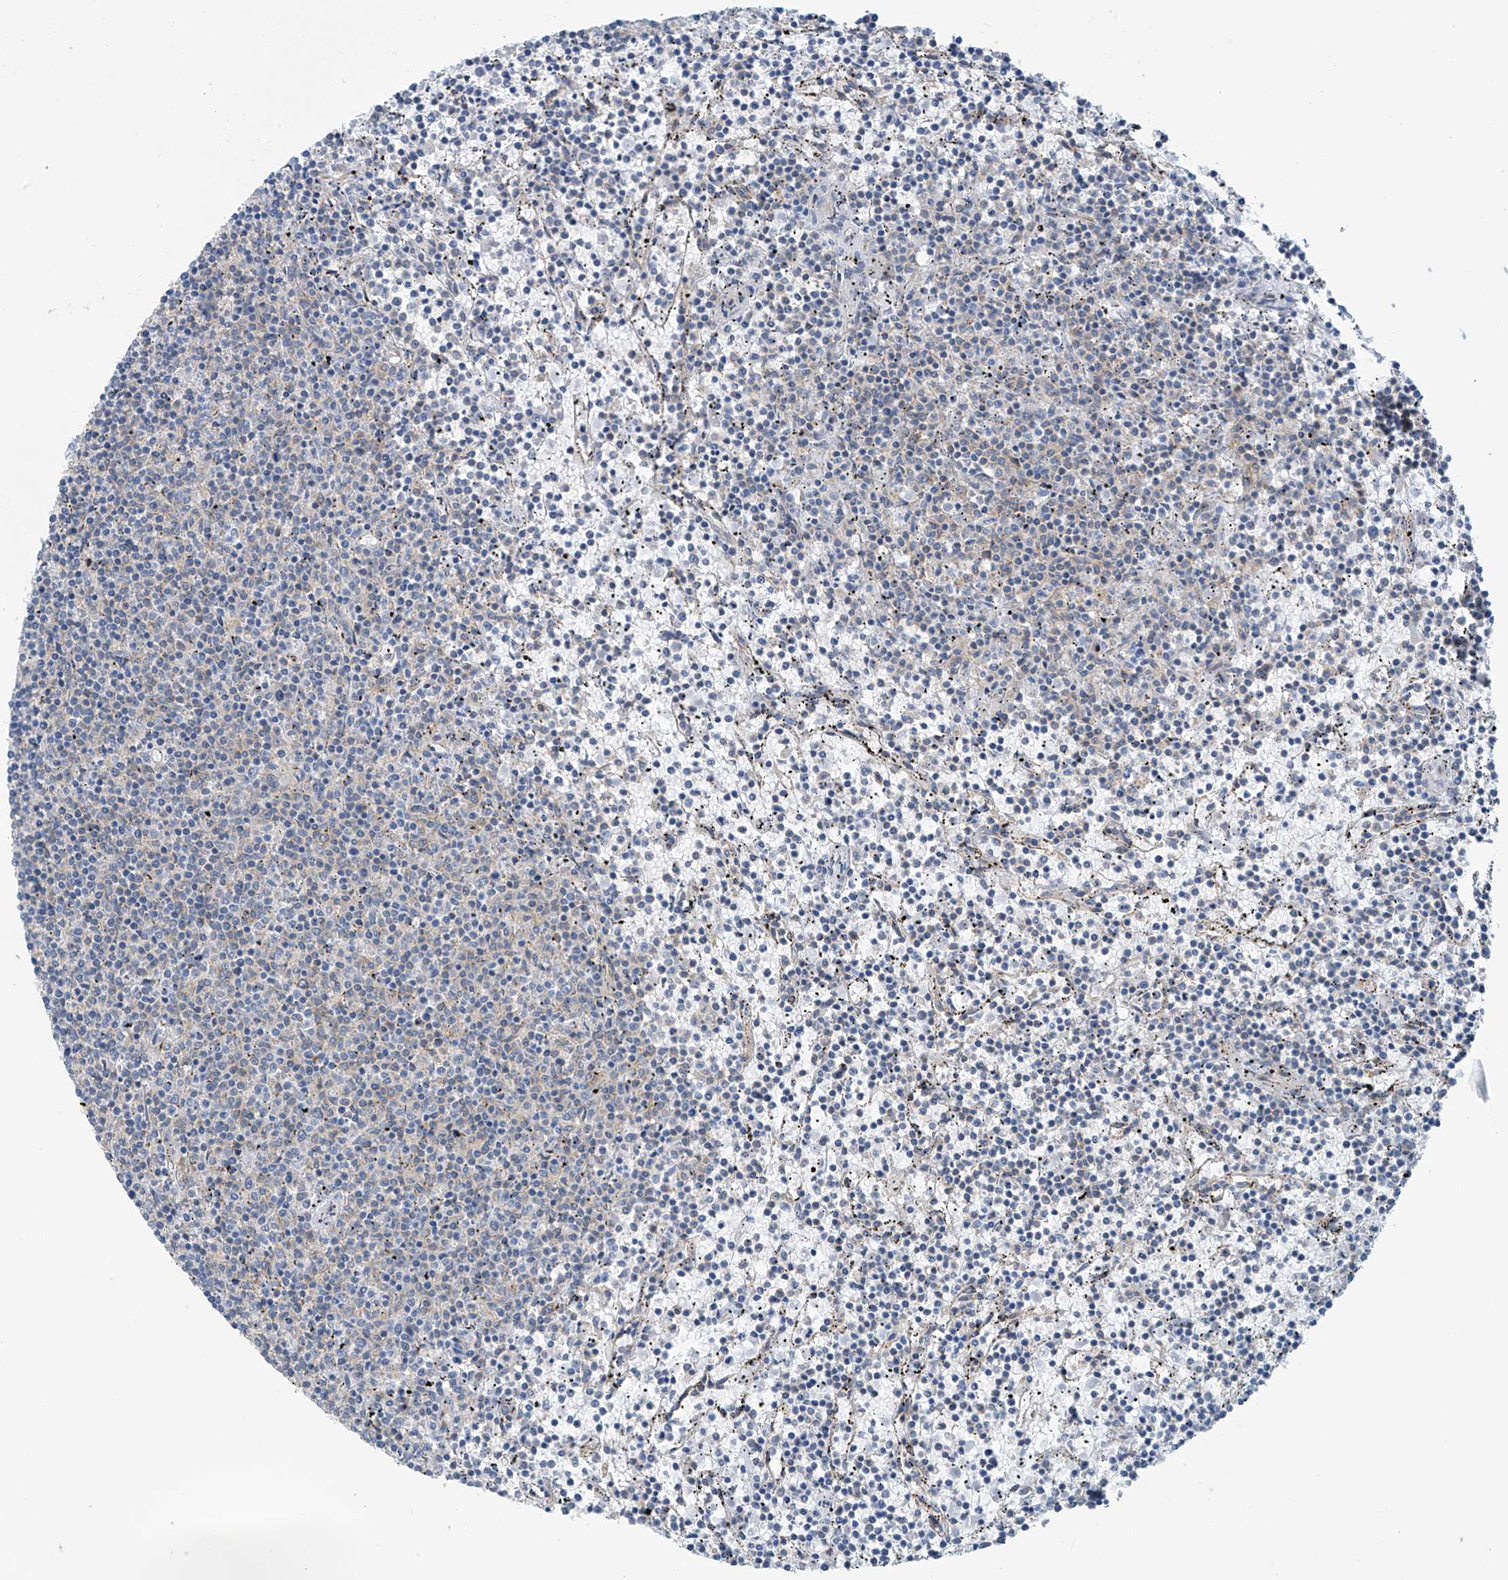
{"staining": {"intensity": "negative", "quantity": "none", "location": "none"}, "tissue": "lymphoma", "cell_type": "Tumor cells", "image_type": "cancer", "snomed": [{"axis": "morphology", "description": "Malignant lymphoma, non-Hodgkin's type, Low grade"}, {"axis": "topography", "description": "Spleen"}], "caption": "Tumor cells are negative for protein expression in human malignant lymphoma, non-Hodgkin's type (low-grade). (DAB (3,3'-diaminobenzidine) IHC visualized using brightfield microscopy, high magnification).", "gene": "REPS1", "patient": {"sex": "female", "age": 50}}